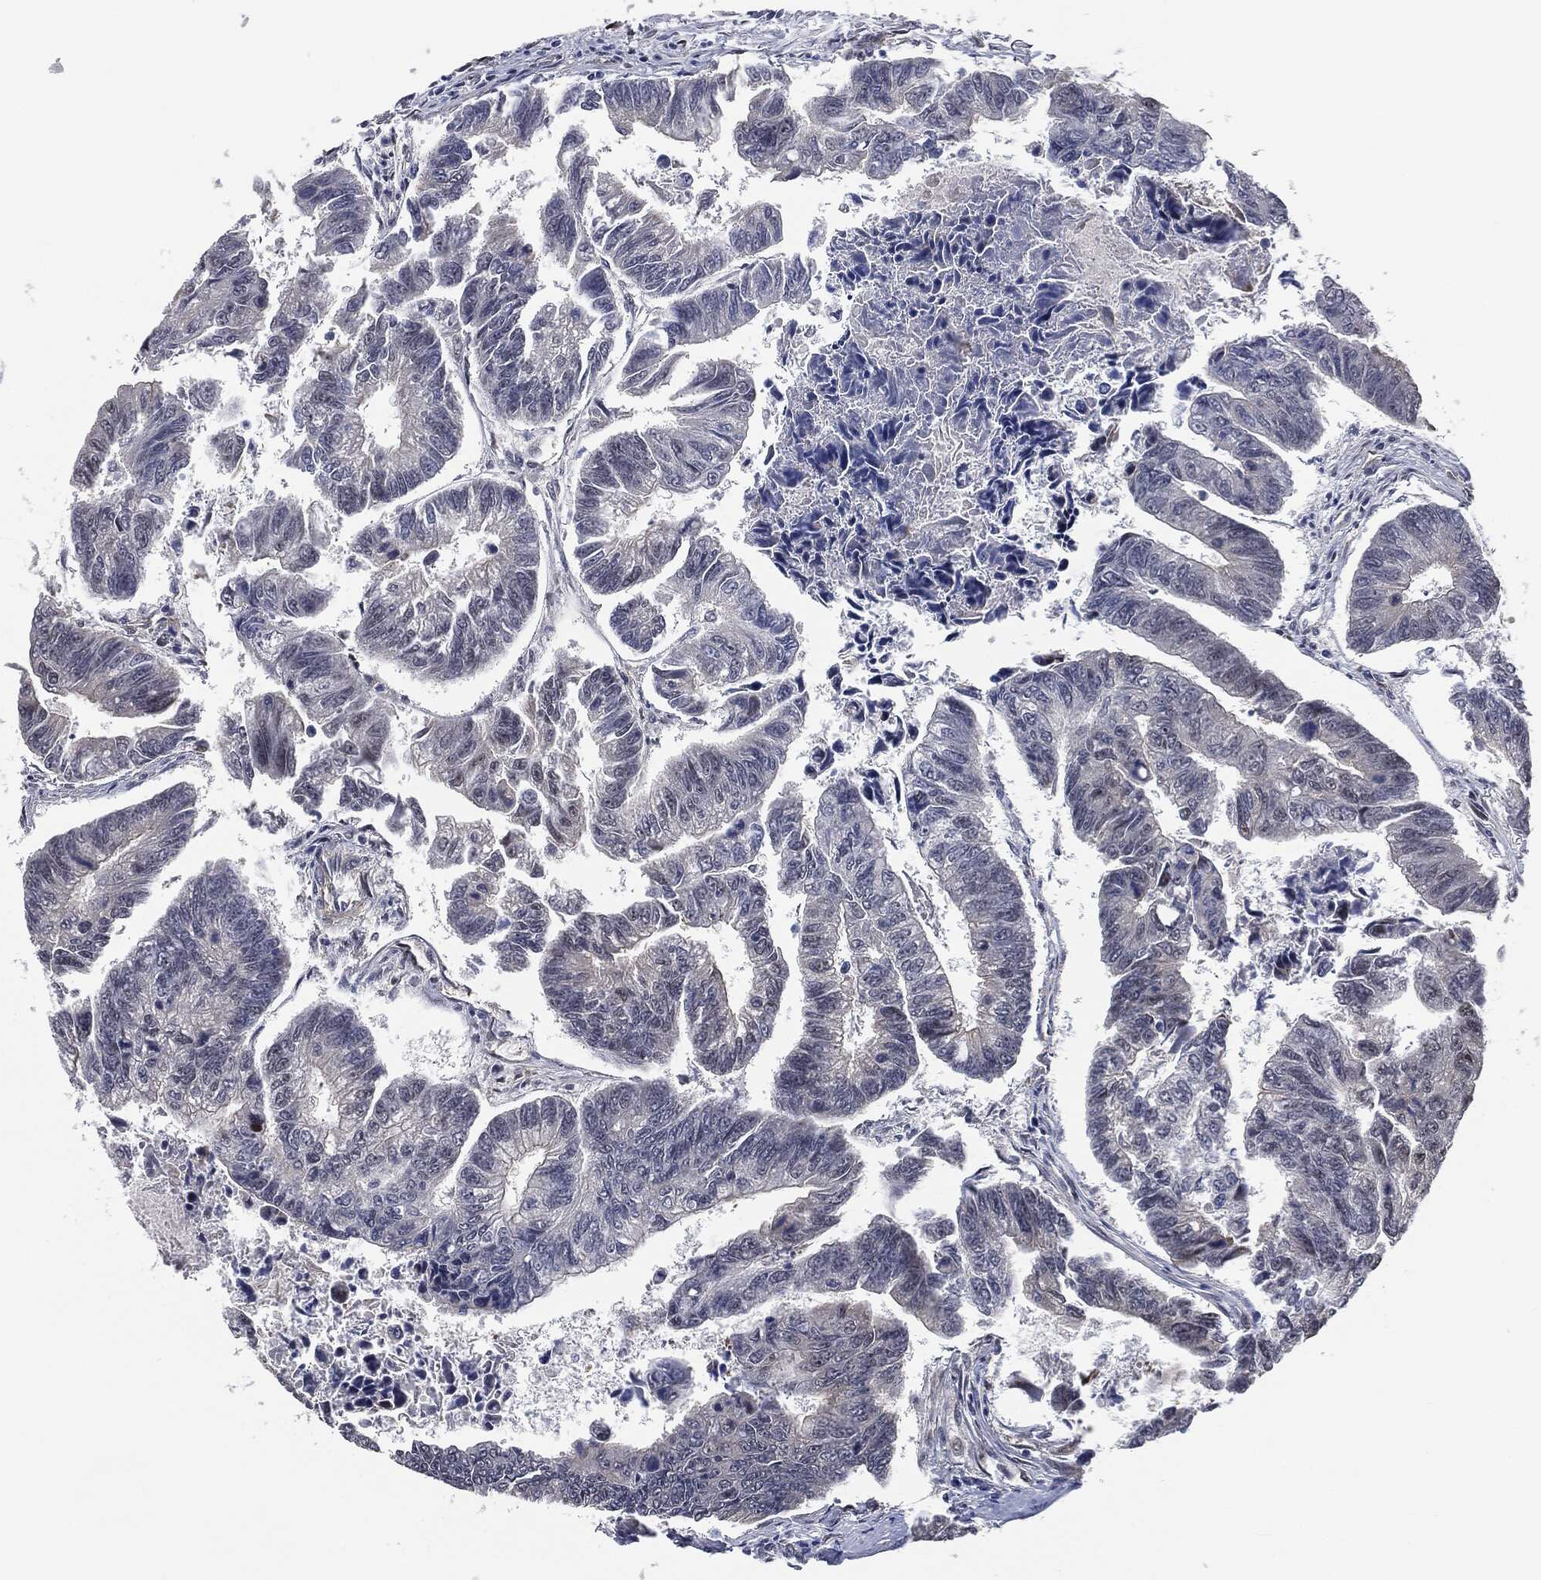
{"staining": {"intensity": "negative", "quantity": "none", "location": "none"}, "tissue": "colorectal cancer", "cell_type": "Tumor cells", "image_type": "cancer", "snomed": [{"axis": "morphology", "description": "Adenocarcinoma, NOS"}, {"axis": "topography", "description": "Colon"}], "caption": "Human colorectal adenocarcinoma stained for a protein using immunohistochemistry (IHC) reveals no staining in tumor cells.", "gene": "SHLD2", "patient": {"sex": "female", "age": 65}}